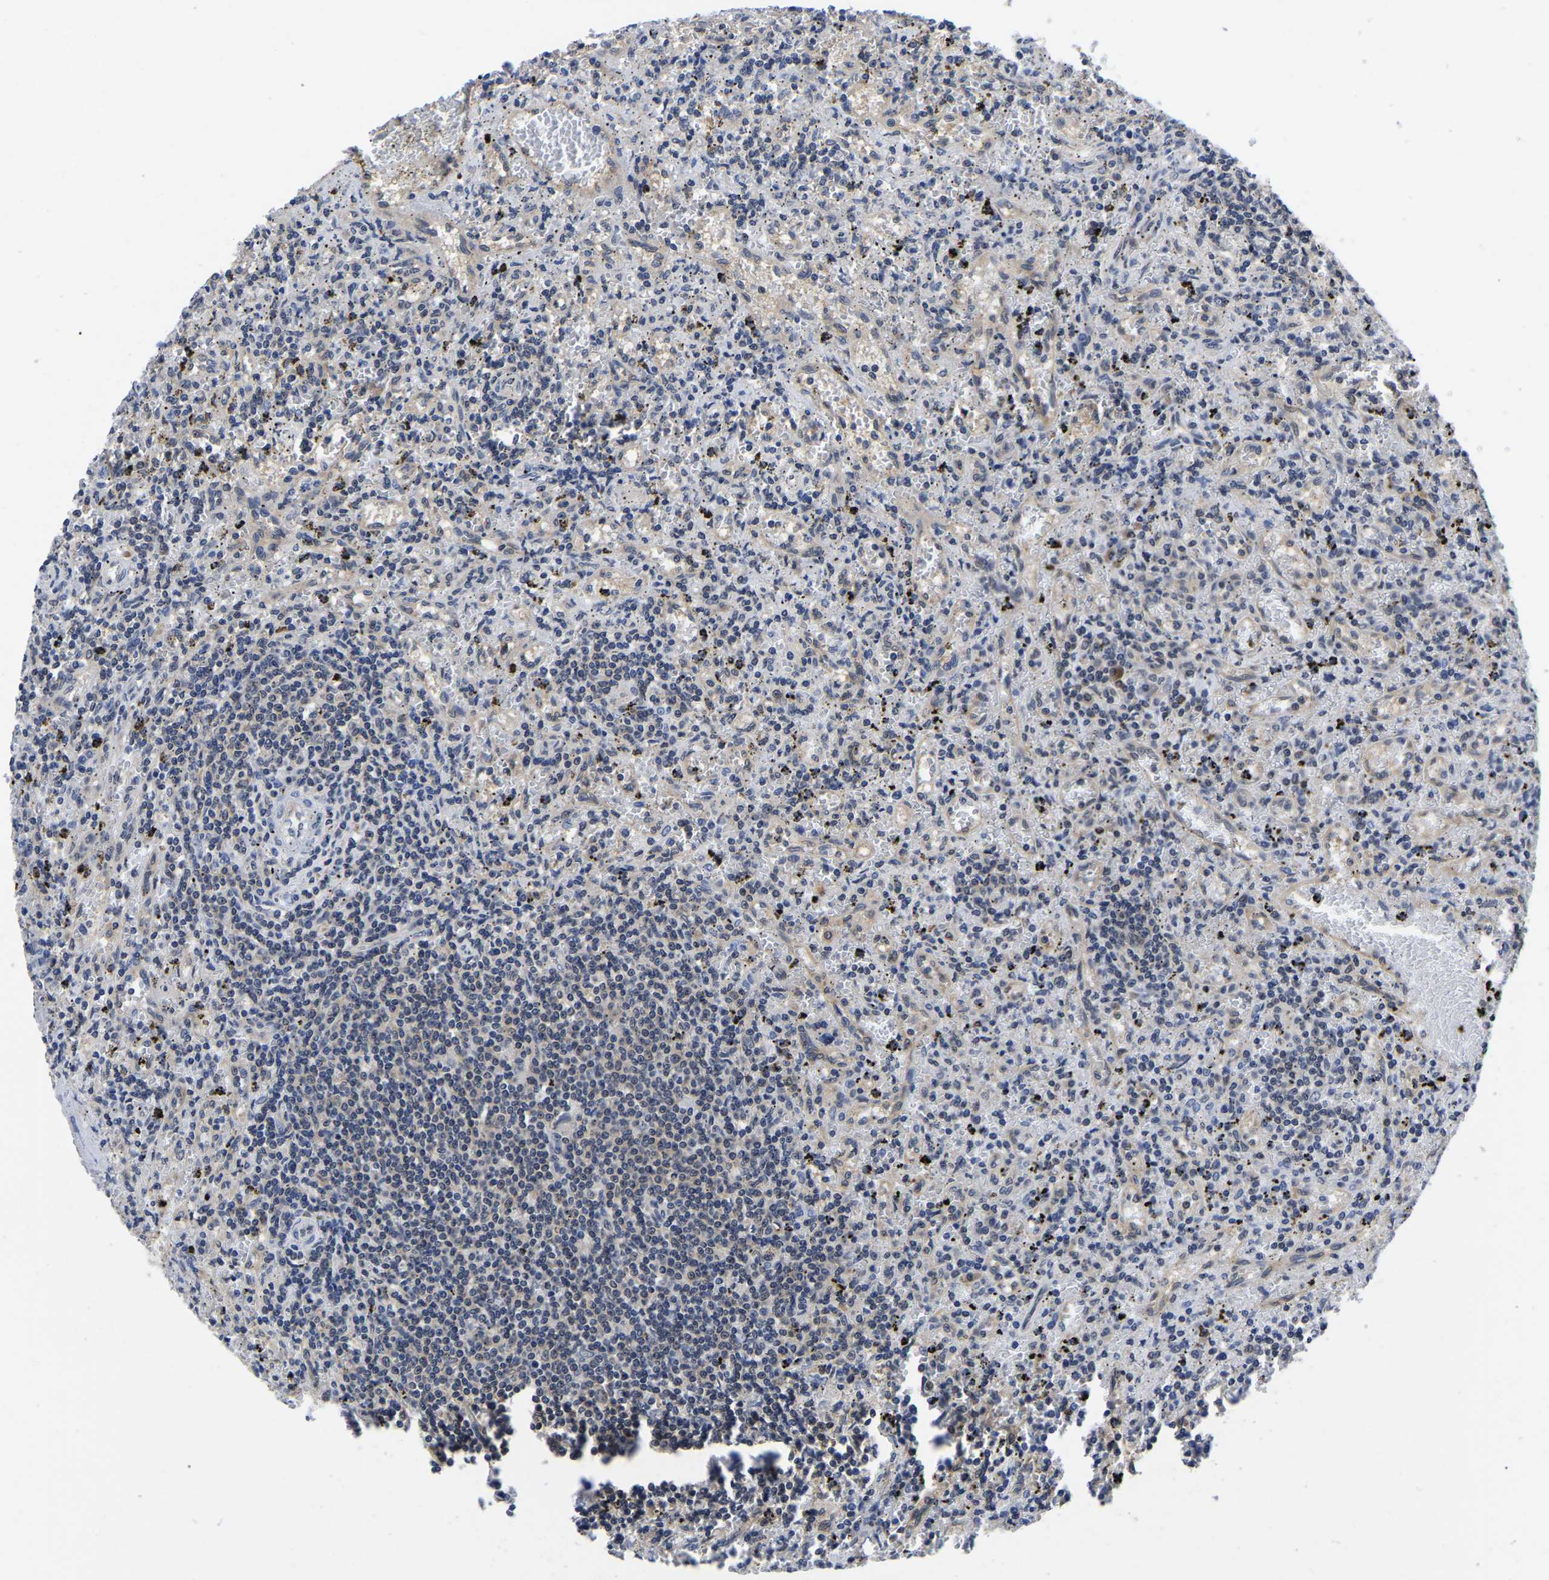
{"staining": {"intensity": "negative", "quantity": "none", "location": "none"}, "tissue": "lymphoma", "cell_type": "Tumor cells", "image_type": "cancer", "snomed": [{"axis": "morphology", "description": "Malignant lymphoma, non-Hodgkin's type, Low grade"}, {"axis": "topography", "description": "Spleen"}], "caption": "Immunohistochemical staining of lymphoma shows no significant positivity in tumor cells.", "gene": "MCOLN2", "patient": {"sex": "male", "age": 76}}